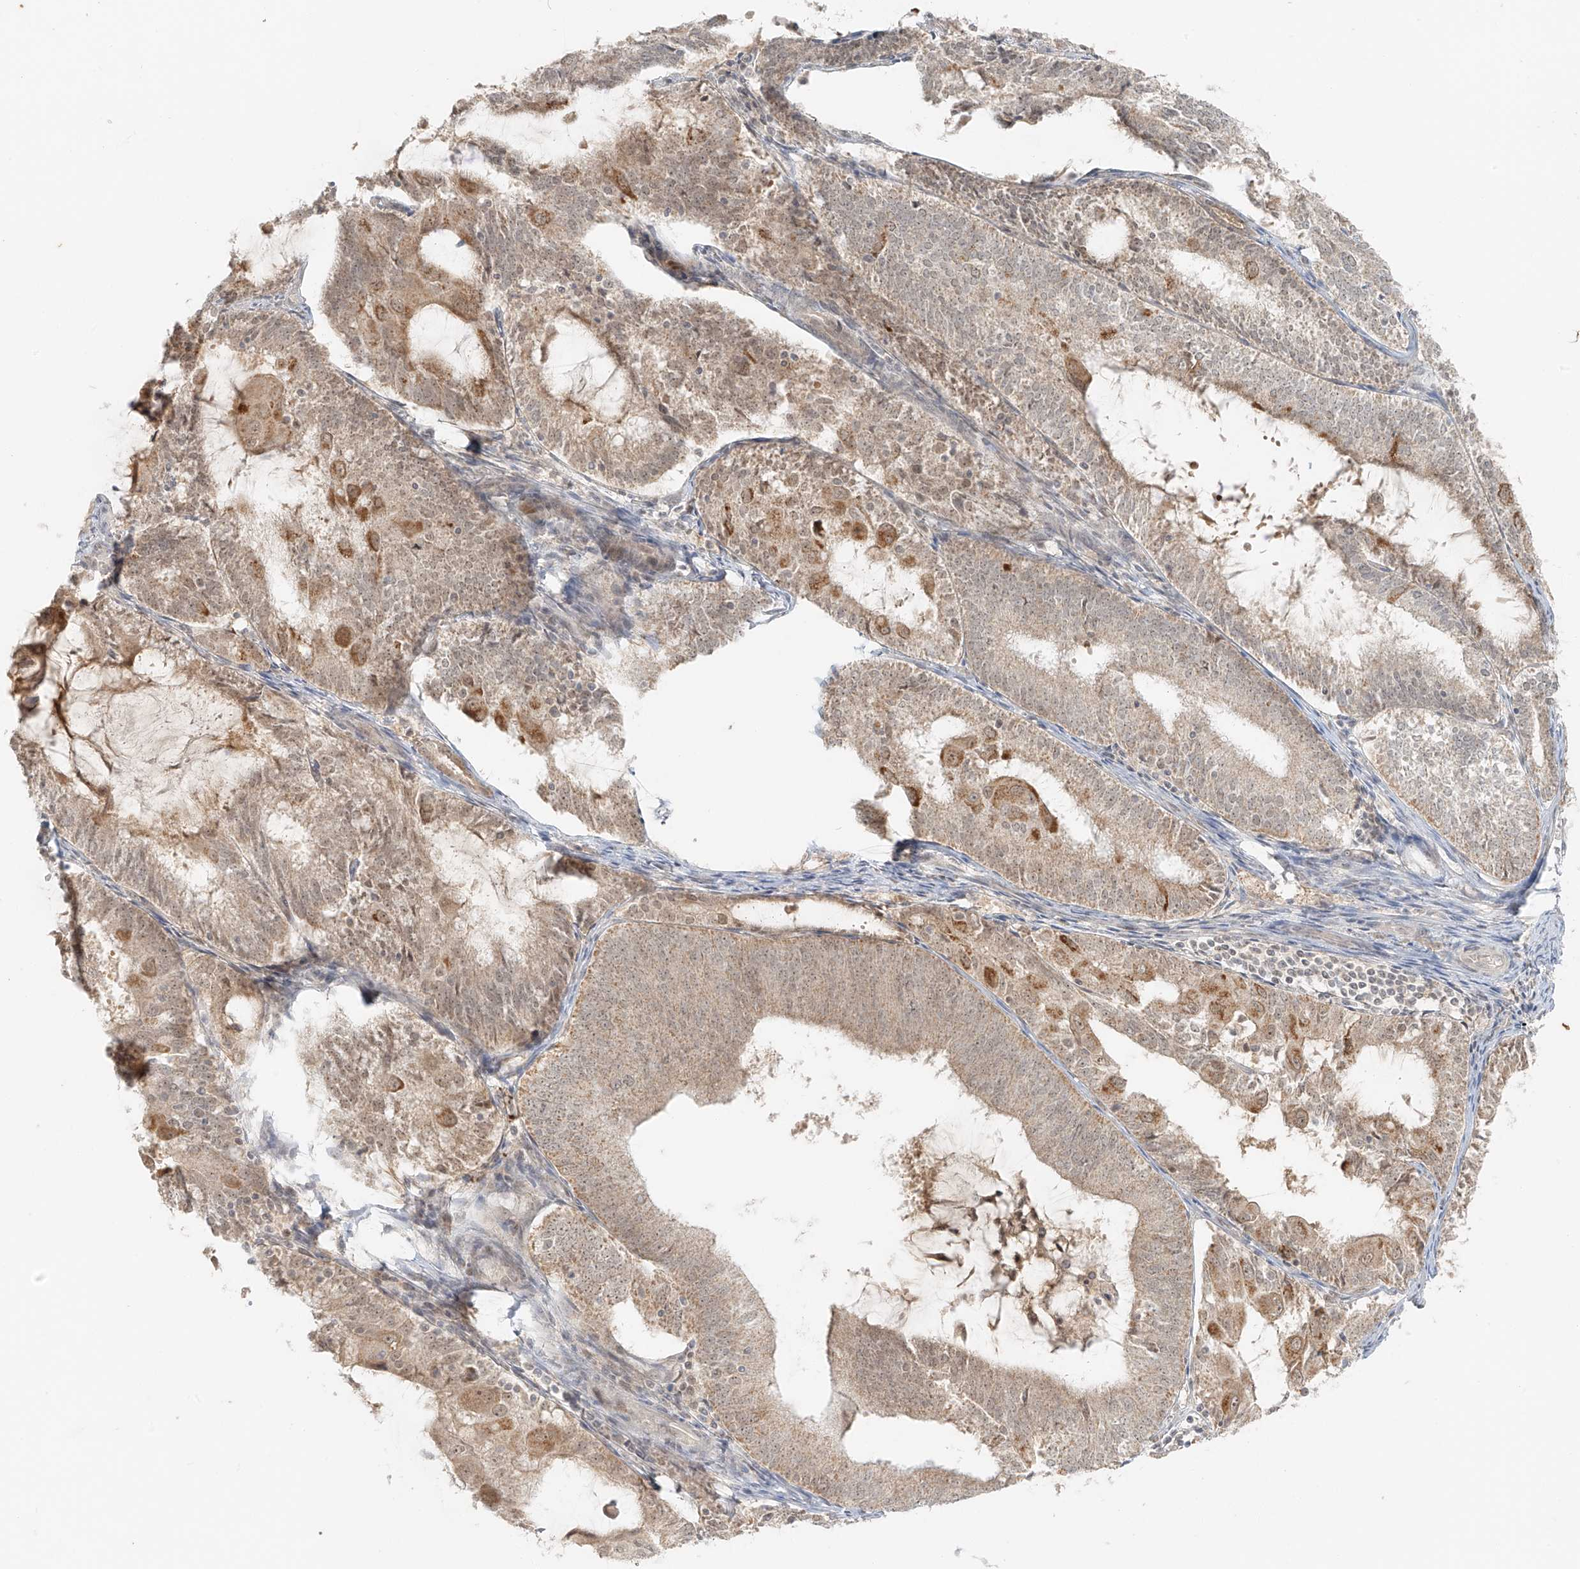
{"staining": {"intensity": "weak", "quantity": ">75%", "location": "cytoplasmic/membranous"}, "tissue": "endometrial cancer", "cell_type": "Tumor cells", "image_type": "cancer", "snomed": [{"axis": "morphology", "description": "Adenocarcinoma, NOS"}, {"axis": "topography", "description": "Endometrium"}], "caption": "An image showing weak cytoplasmic/membranous positivity in about >75% of tumor cells in endometrial cancer, as visualized by brown immunohistochemical staining.", "gene": "MIPEP", "patient": {"sex": "female", "age": 81}}